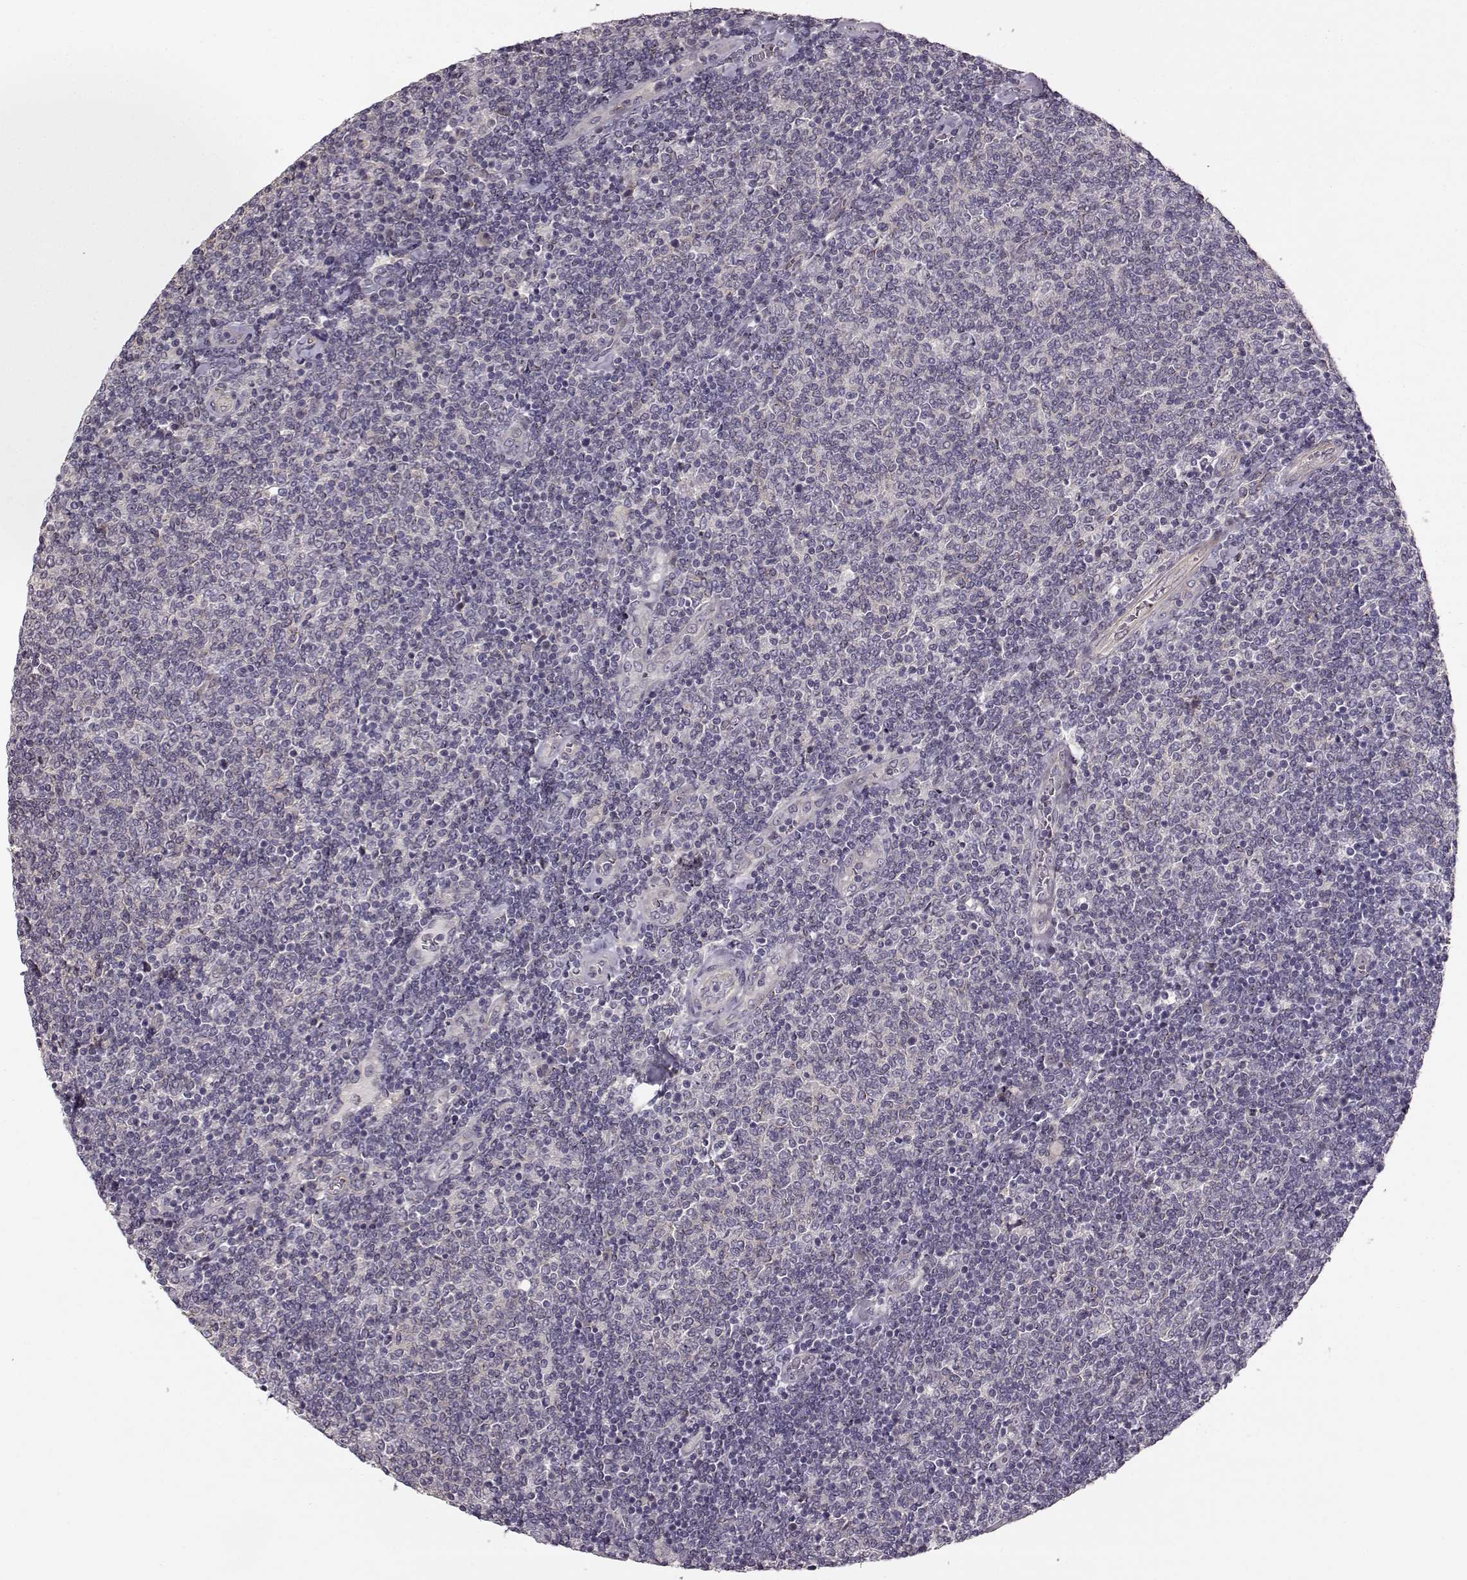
{"staining": {"intensity": "negative", "quantity": "none", "location": "none"}, "tissue": "lymphoma", "cell_type": "Tumor cells", "image_type": "cancer", "snomed": [{"axis": "morphology", "description": "Malignant lymphoma, non-Hodgkin's type, Low grade"}, {"axis": "topography", "description": "Lymph node"}], "caption": "IHC image of human malignant lymphoma, non-Hodgkin's type (low-grade) stained for a protein (brown), which shows no positivity in tumor cells. (Immunohistochemistry, brightfield microscopy, high magnification).", "gene": "MTR", "patient": {"sex": "male", "age": 52}}